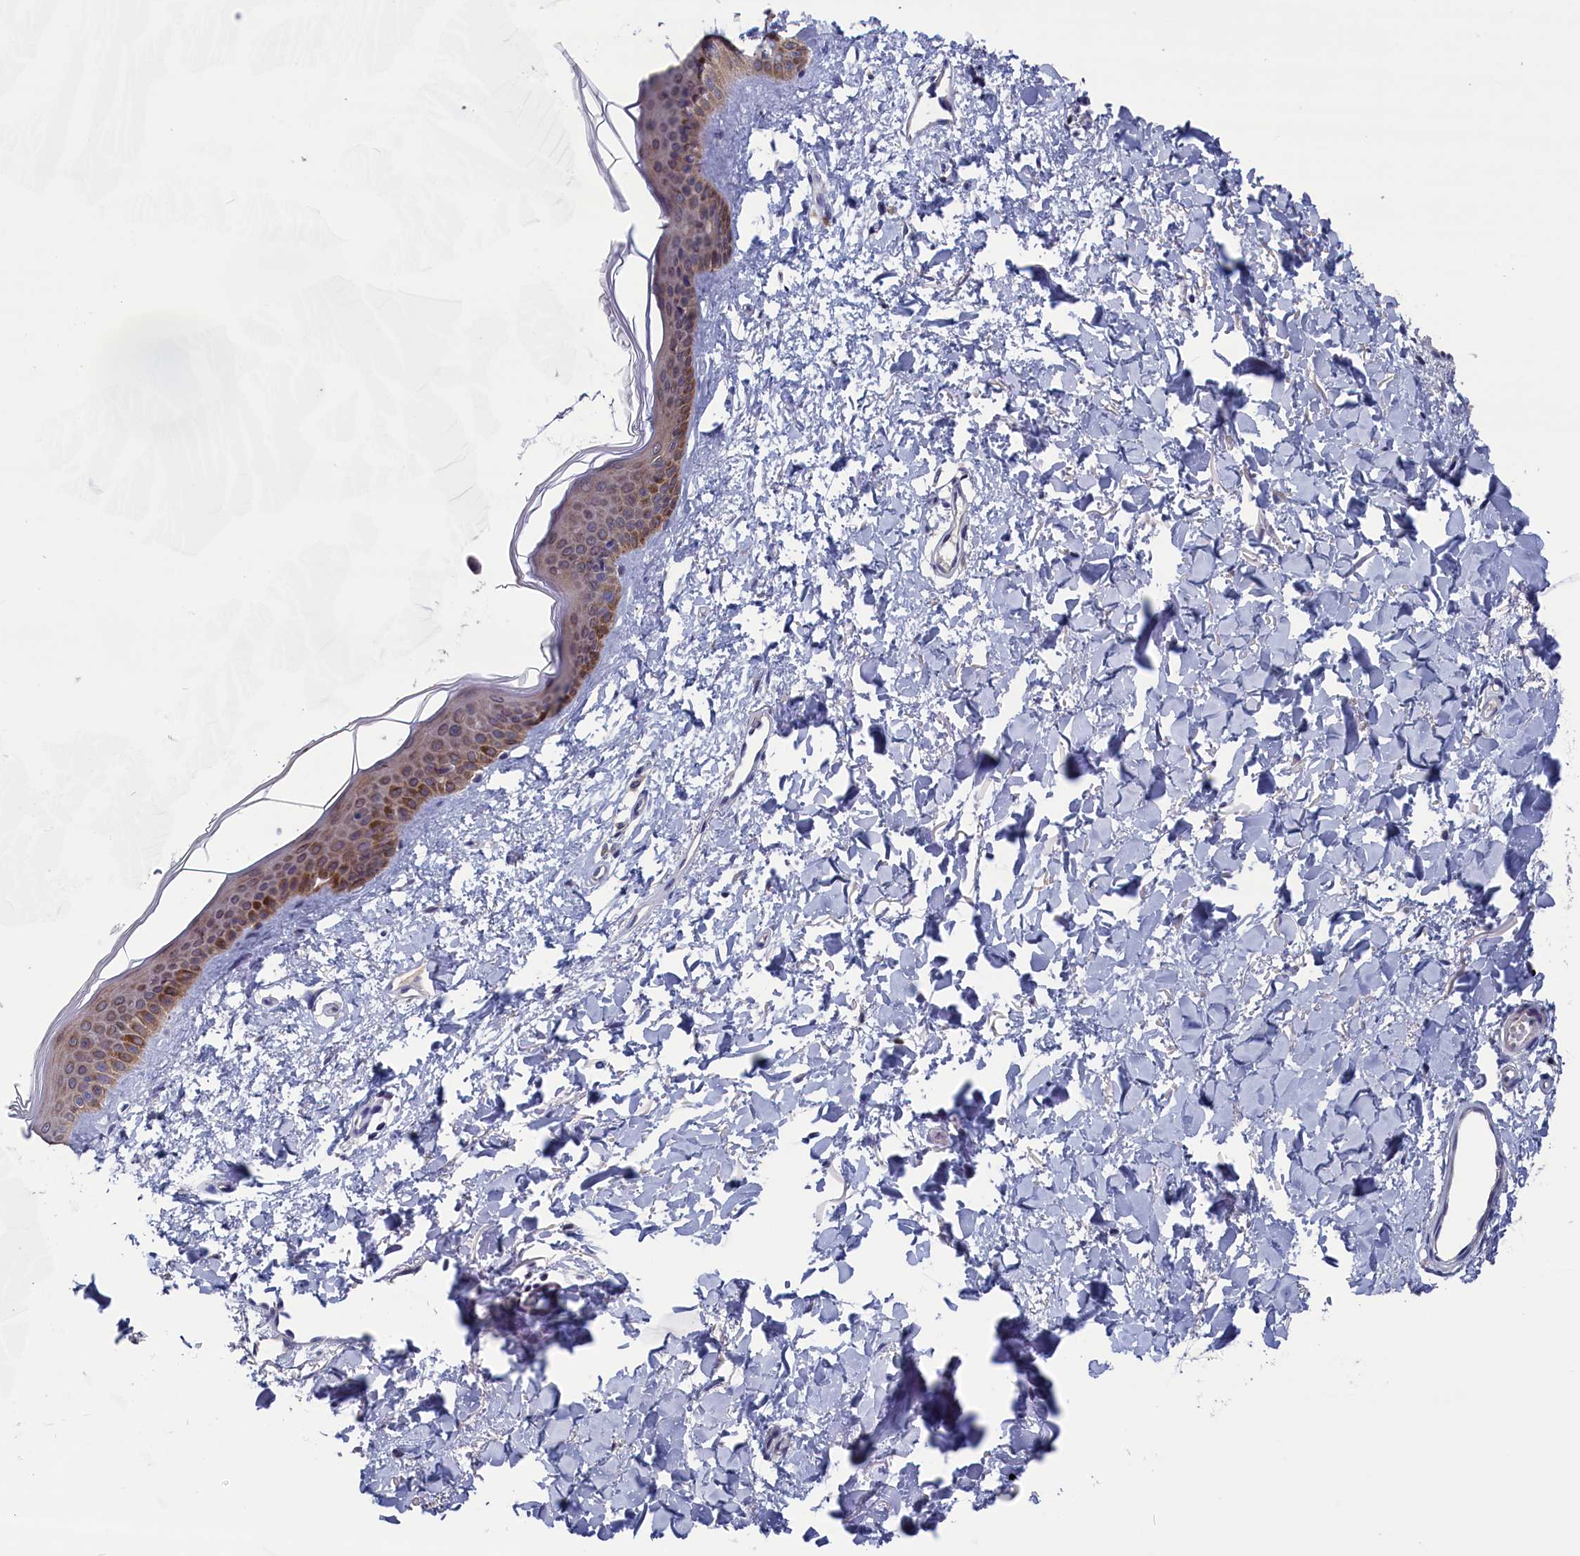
{"staining": {"intensity": "negative", "quantity": "none", "location": "none"}, "tissue": "skin", "cell_type": "Fibroblasts", "image_type": "normal", "snomed": [{"axis": "morphology", "description": "Normal tissue, NOS"}, {"axis": "topography", "description": "Skin"}], "caption": "The micrograph displays no significant staining in fibroblasts of skin. (Brightfield microscopy of DAB (3,3'-diaminobenzidine) immunohistochemistry (IHC) at high magnification).", "gene": "SPATA13", "patient": {"sex": "female", "age": 58}}